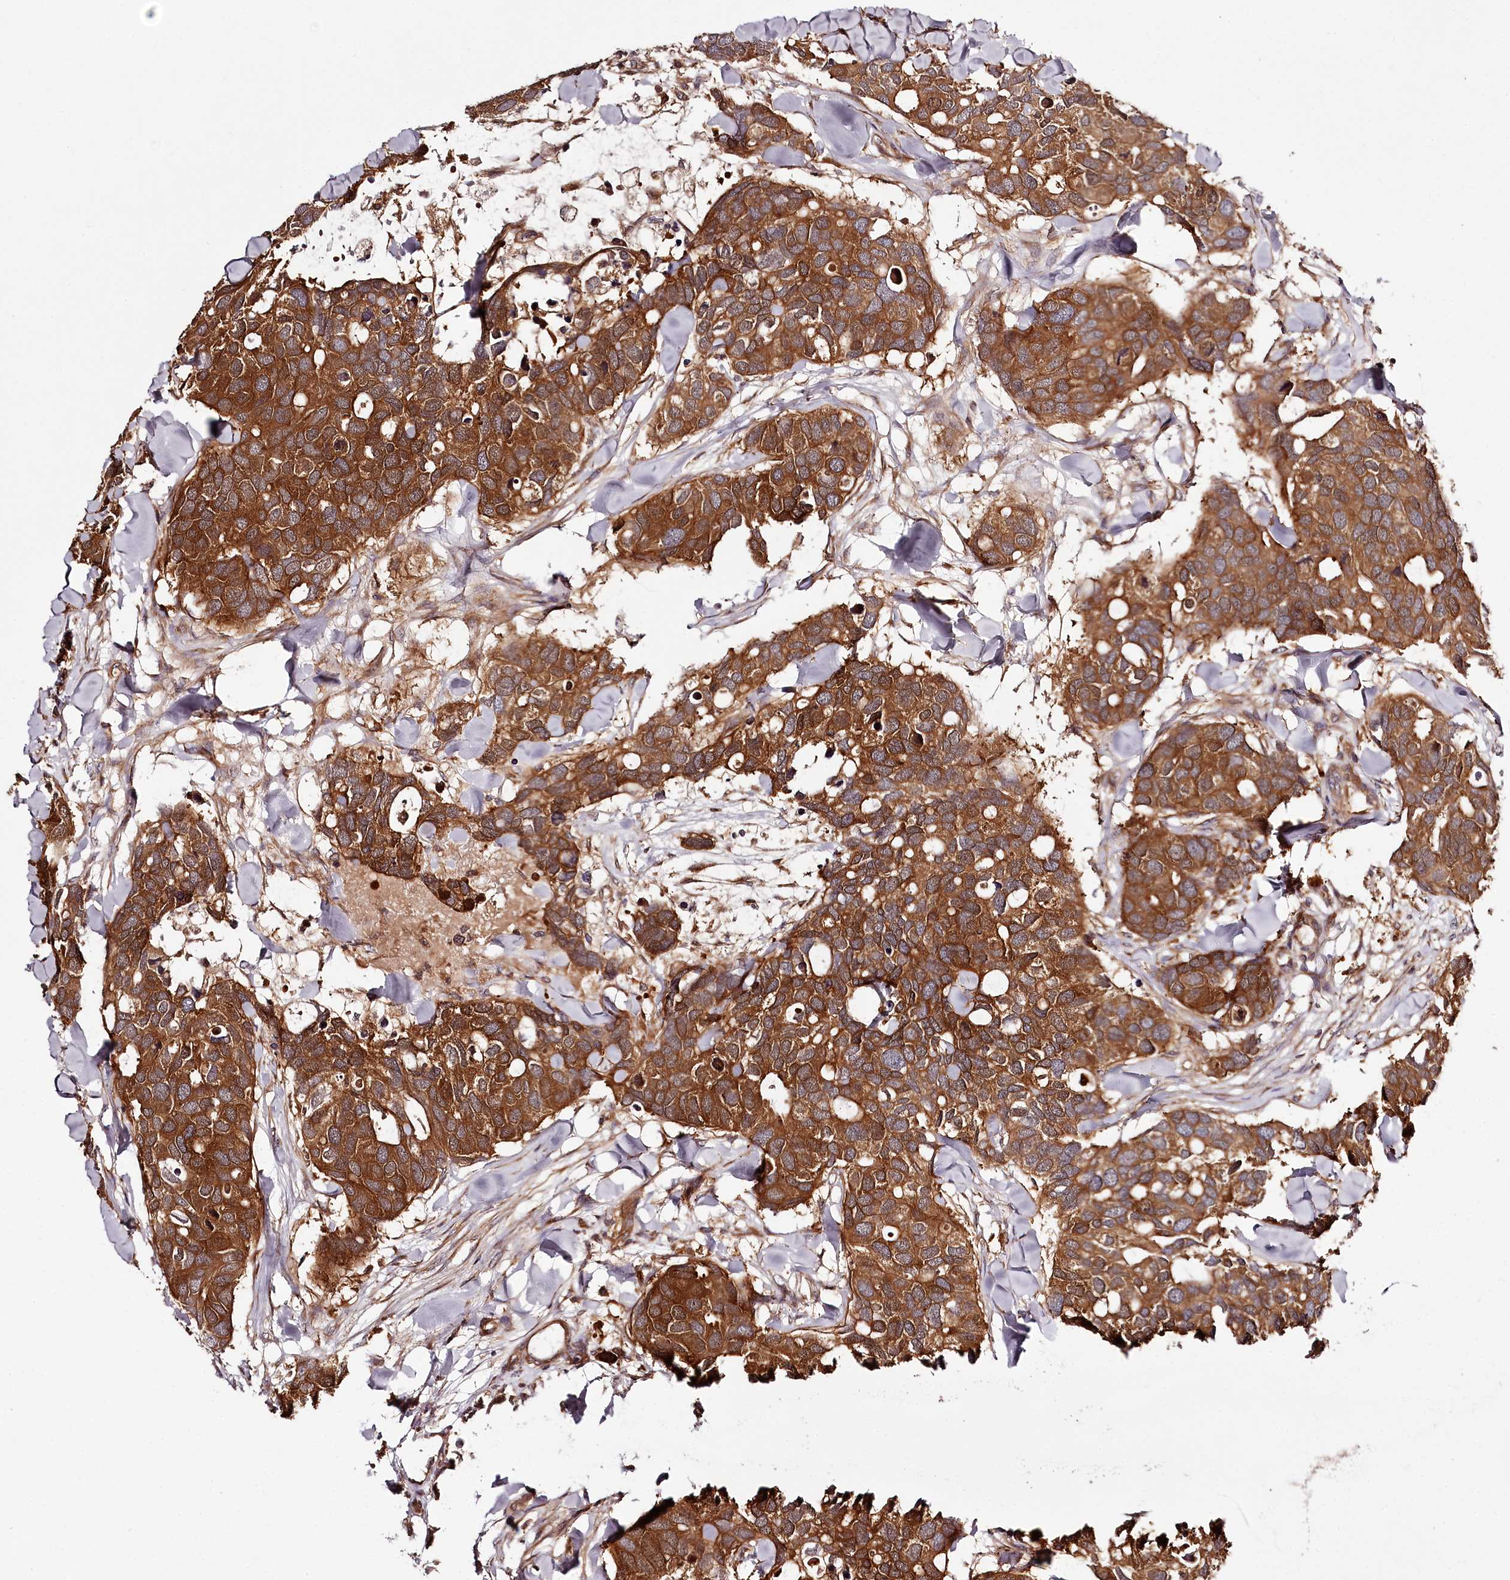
{"staining": {"intensity": "strong", "quantity": ">75%", "location": "cytoplasmic/membranous"}, "tissue": "breast cancer", "cell_type": "Tumor cells", "image_type": "cancer", "snomed": [{"axis": "morphology", "description": "Duct carcinoma"}, {"axis": "topography", "description": "Breast"}], "caption": "Immunohistochemistry histopathology image of breast cancer stained for a protein (brown), which exhibits high levels of strong cytoplasmic/membranous positivity in about >75% of tumor cells.", "gene": "TARS1", "patient": {"sex": "female", "age": 83}}